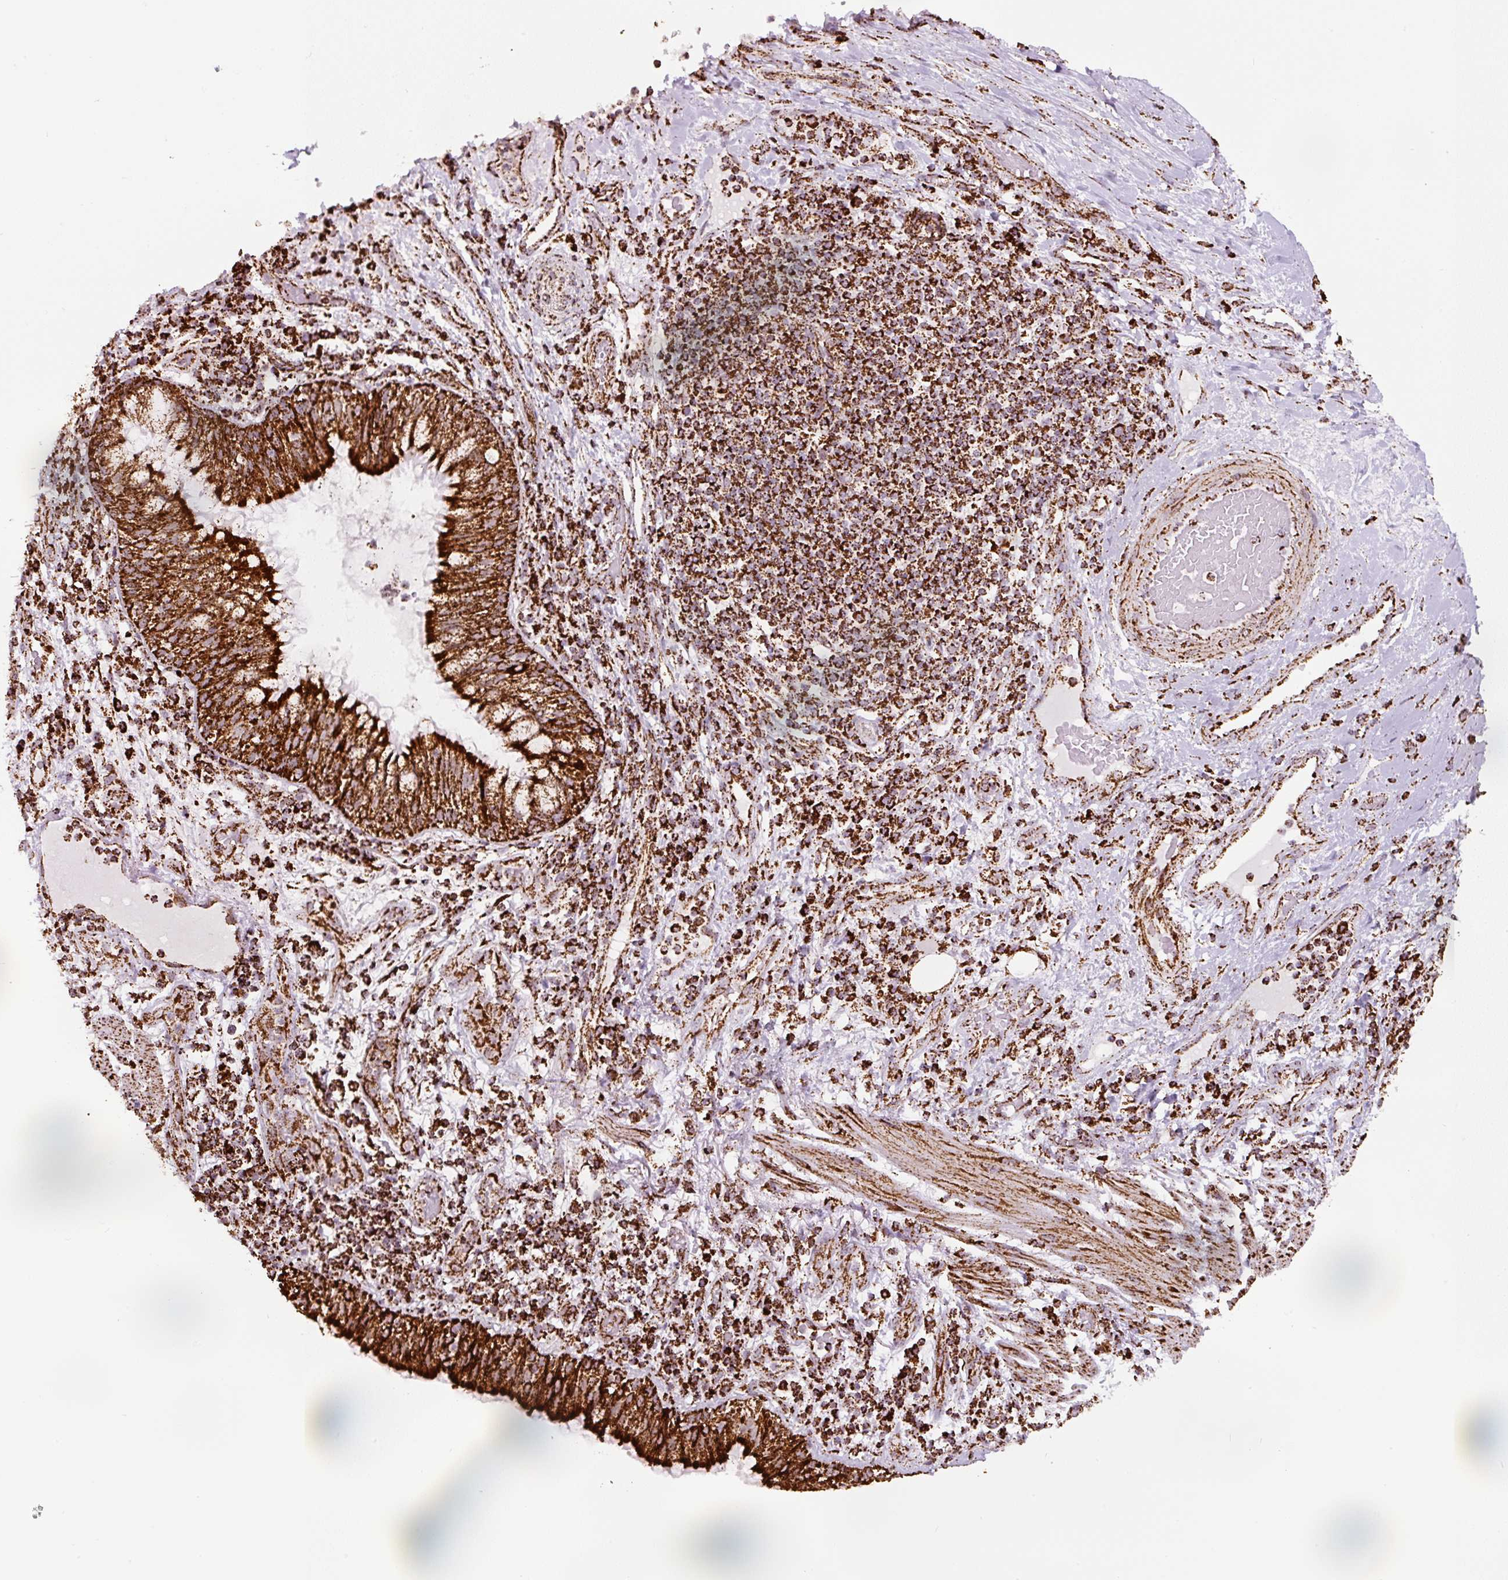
{"staining": {"intensity": "strong", "quantity": ">75%", "location": "cytoplasmic/membranous"}, "tissue": "bronchus", "cell_type": "Respiratory epithelial cells", "image_type": "normal", "snomed": [{"axis": "morphology", "description": "Normal tissue, NOS"}, {"axis": "topography", "description": "Cartilage tissue"}, {"axis": "topography", "description": "Bronchus"}], "caption": "Approximately >75% of respiratory epithelial cells in unremarkable bronchus show strong cytoplasmic/membranous protein positivity as visualized by brown immunohistochemical staining.", "gene": "ATP5F1A", "patient": {"sex": "male", "age": 56}}